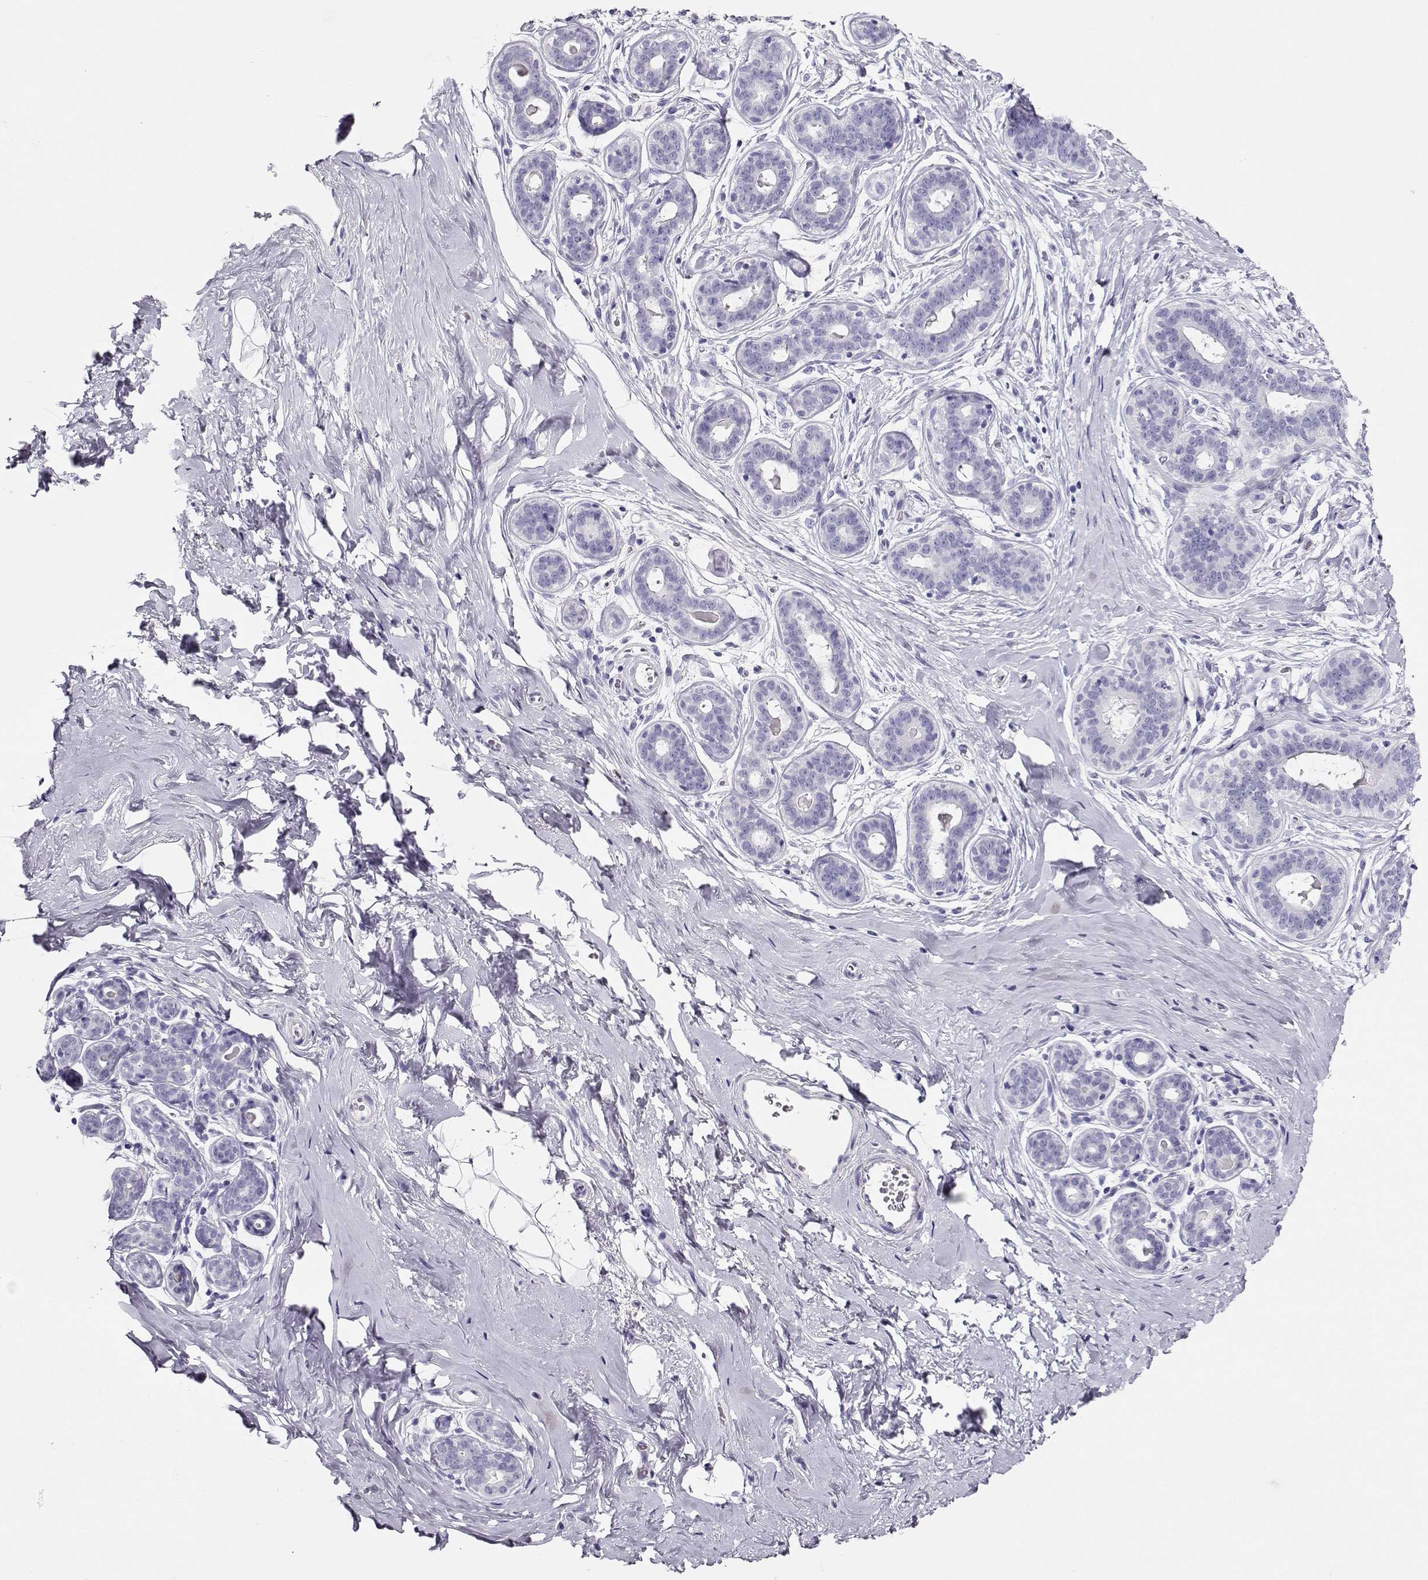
{"staining": {"intensity": "negative", "quantity": "none", "location": "none"}, "tissue": "breast", "cell_type": "Adipocytes", "image_type": "normal", "snomed": [{"axis": "morphology", "description": "Normal tissue, NOS"}, {"axis": "topography", "description": "Skin"}, {"axis": "topography", "description": "Breast"}], "caption": "Immunohistochemistry photomicrograph of benign breast: human breast stained with DAB (3,3'-diaminobenzidine) shows no significant protein staining in adipocytes.", "gene": "CRX", "patient": {"sex": "female", "age": 43}}